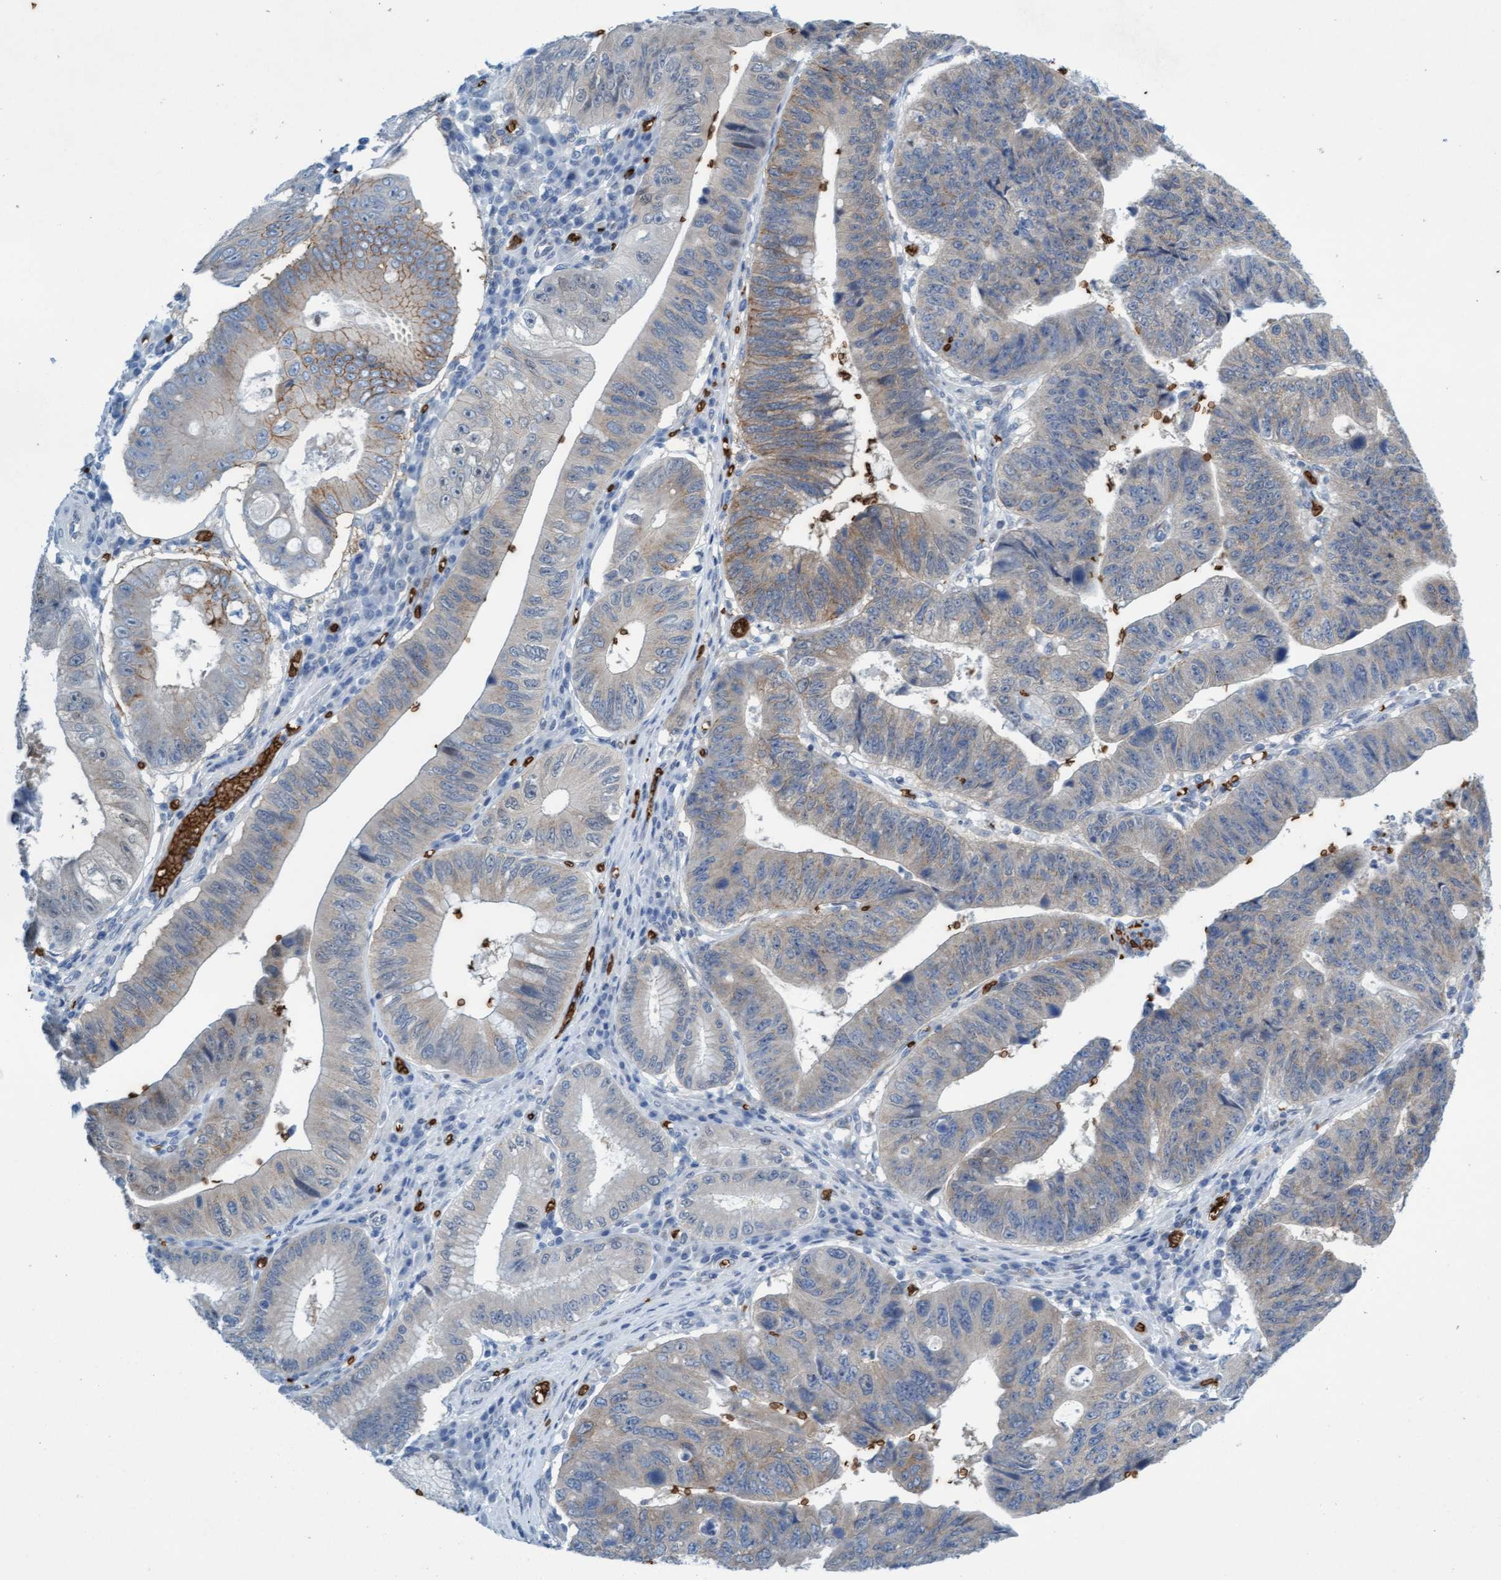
{"staining": {"intensity": "weak", "quantity": "<25%", "location": "cytoplasmic/membranous"}, "tissue": "stomach cancer", "cell_type": "Tumor cells", "image_type": "cancer", "snomed": [{"axis": "morphology", "description": "Adenocarcinoma, NOS"}, {"axis": "topography", "description": "Stomach"}], "caption": "Micrograph shows no significant protein staining in tumor cells of stomach adenocarcinoma.", "gene": "SPEM2", "patient": {"sex": "male", "age": 59}}